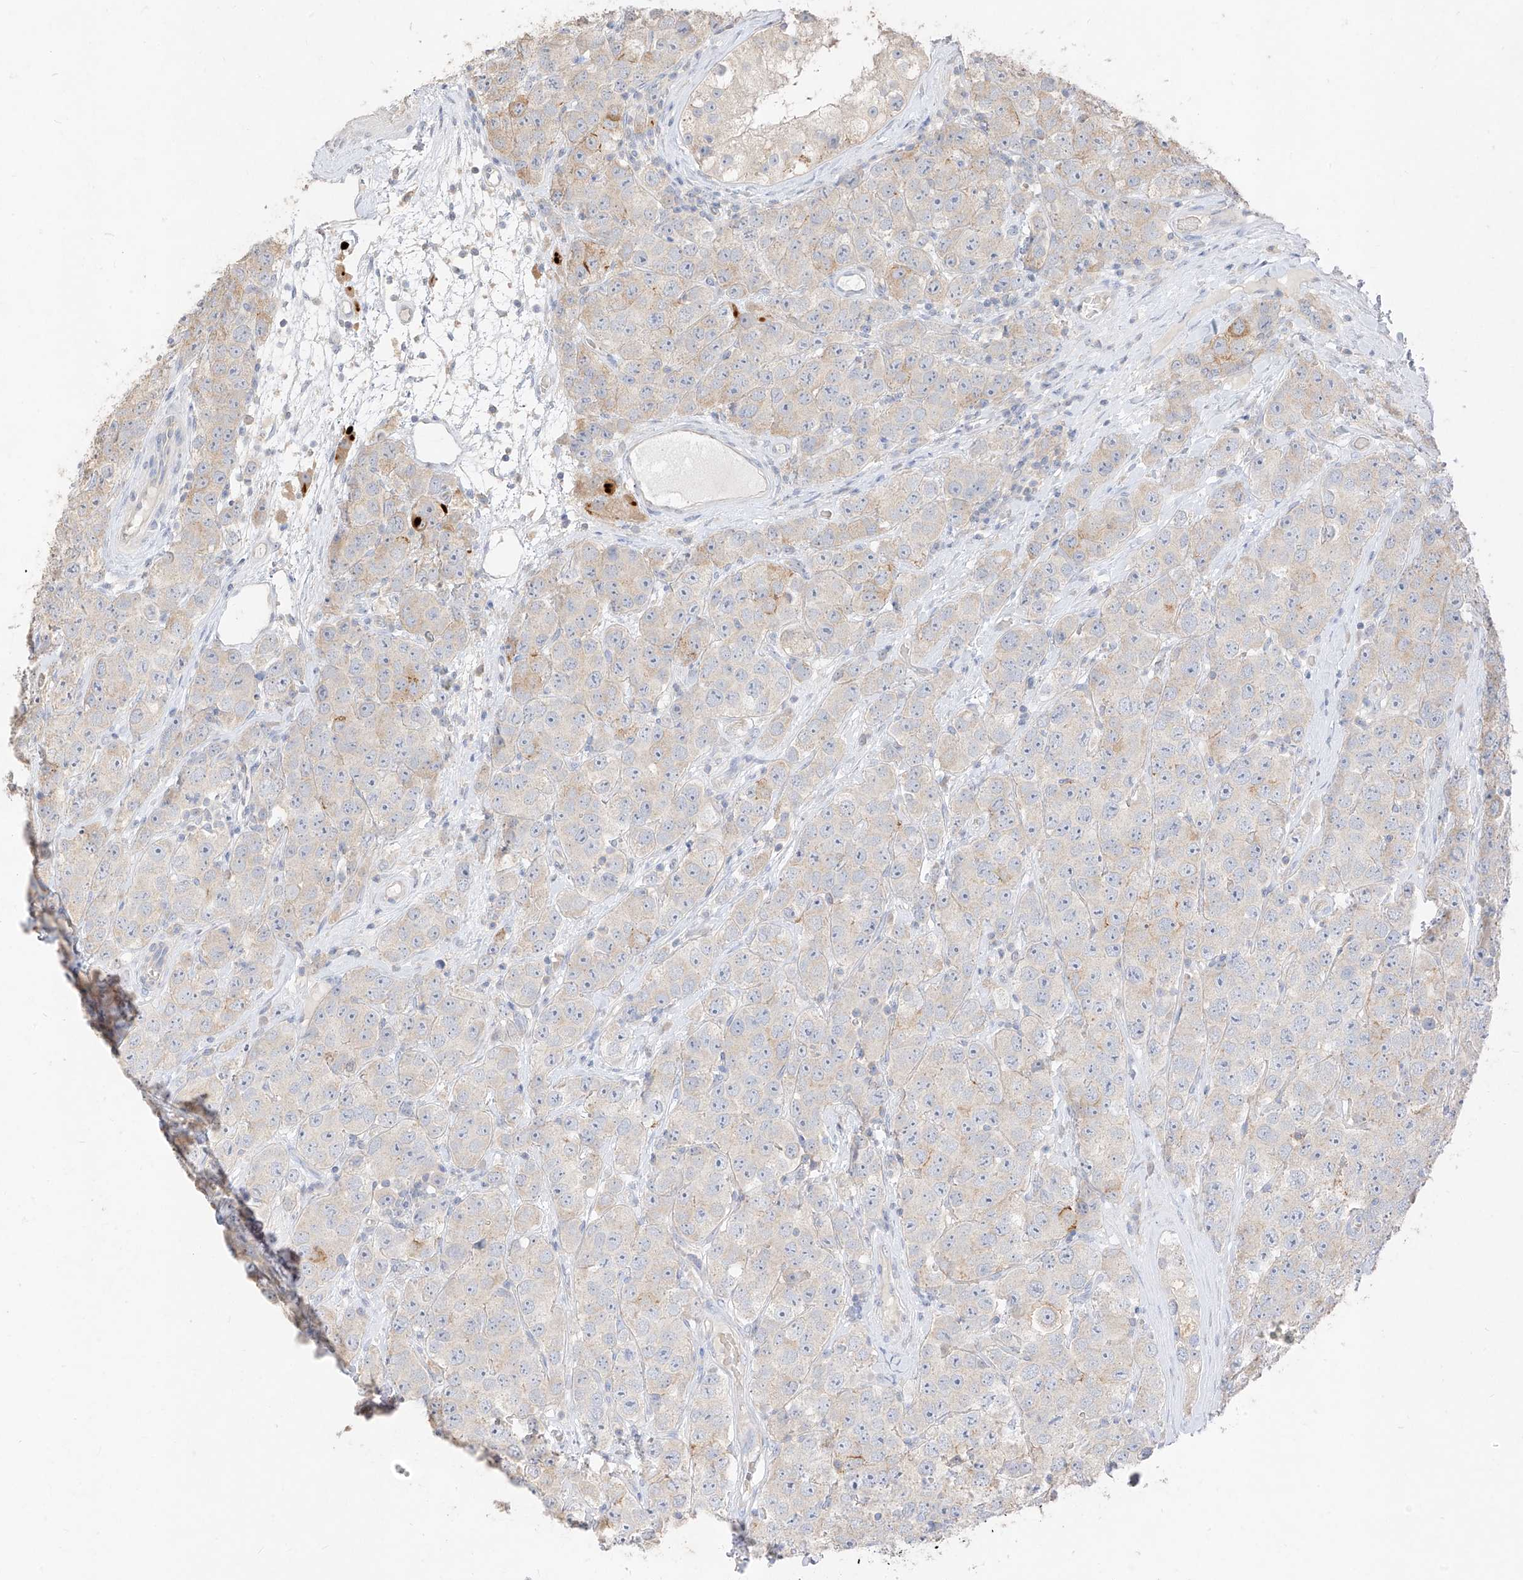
{"staining": {"intensity": "negative", "quantity": "none", "location": "none"}, "tissue": "testis cancer", "cell_type": "Tumor cells", "image_type": "cancer", "snomed": [{"axis": "morphology", "description": "Seminoma, NOS"}, {"axis": "topography", "description": "Testis"}], "caption": "This is an immunohistochemistry micrograph of human testis seminoma. There is no positivity in tumor cells.", "gene": "ZZEF1", "patient": {"sex": "male", "age": 28}}